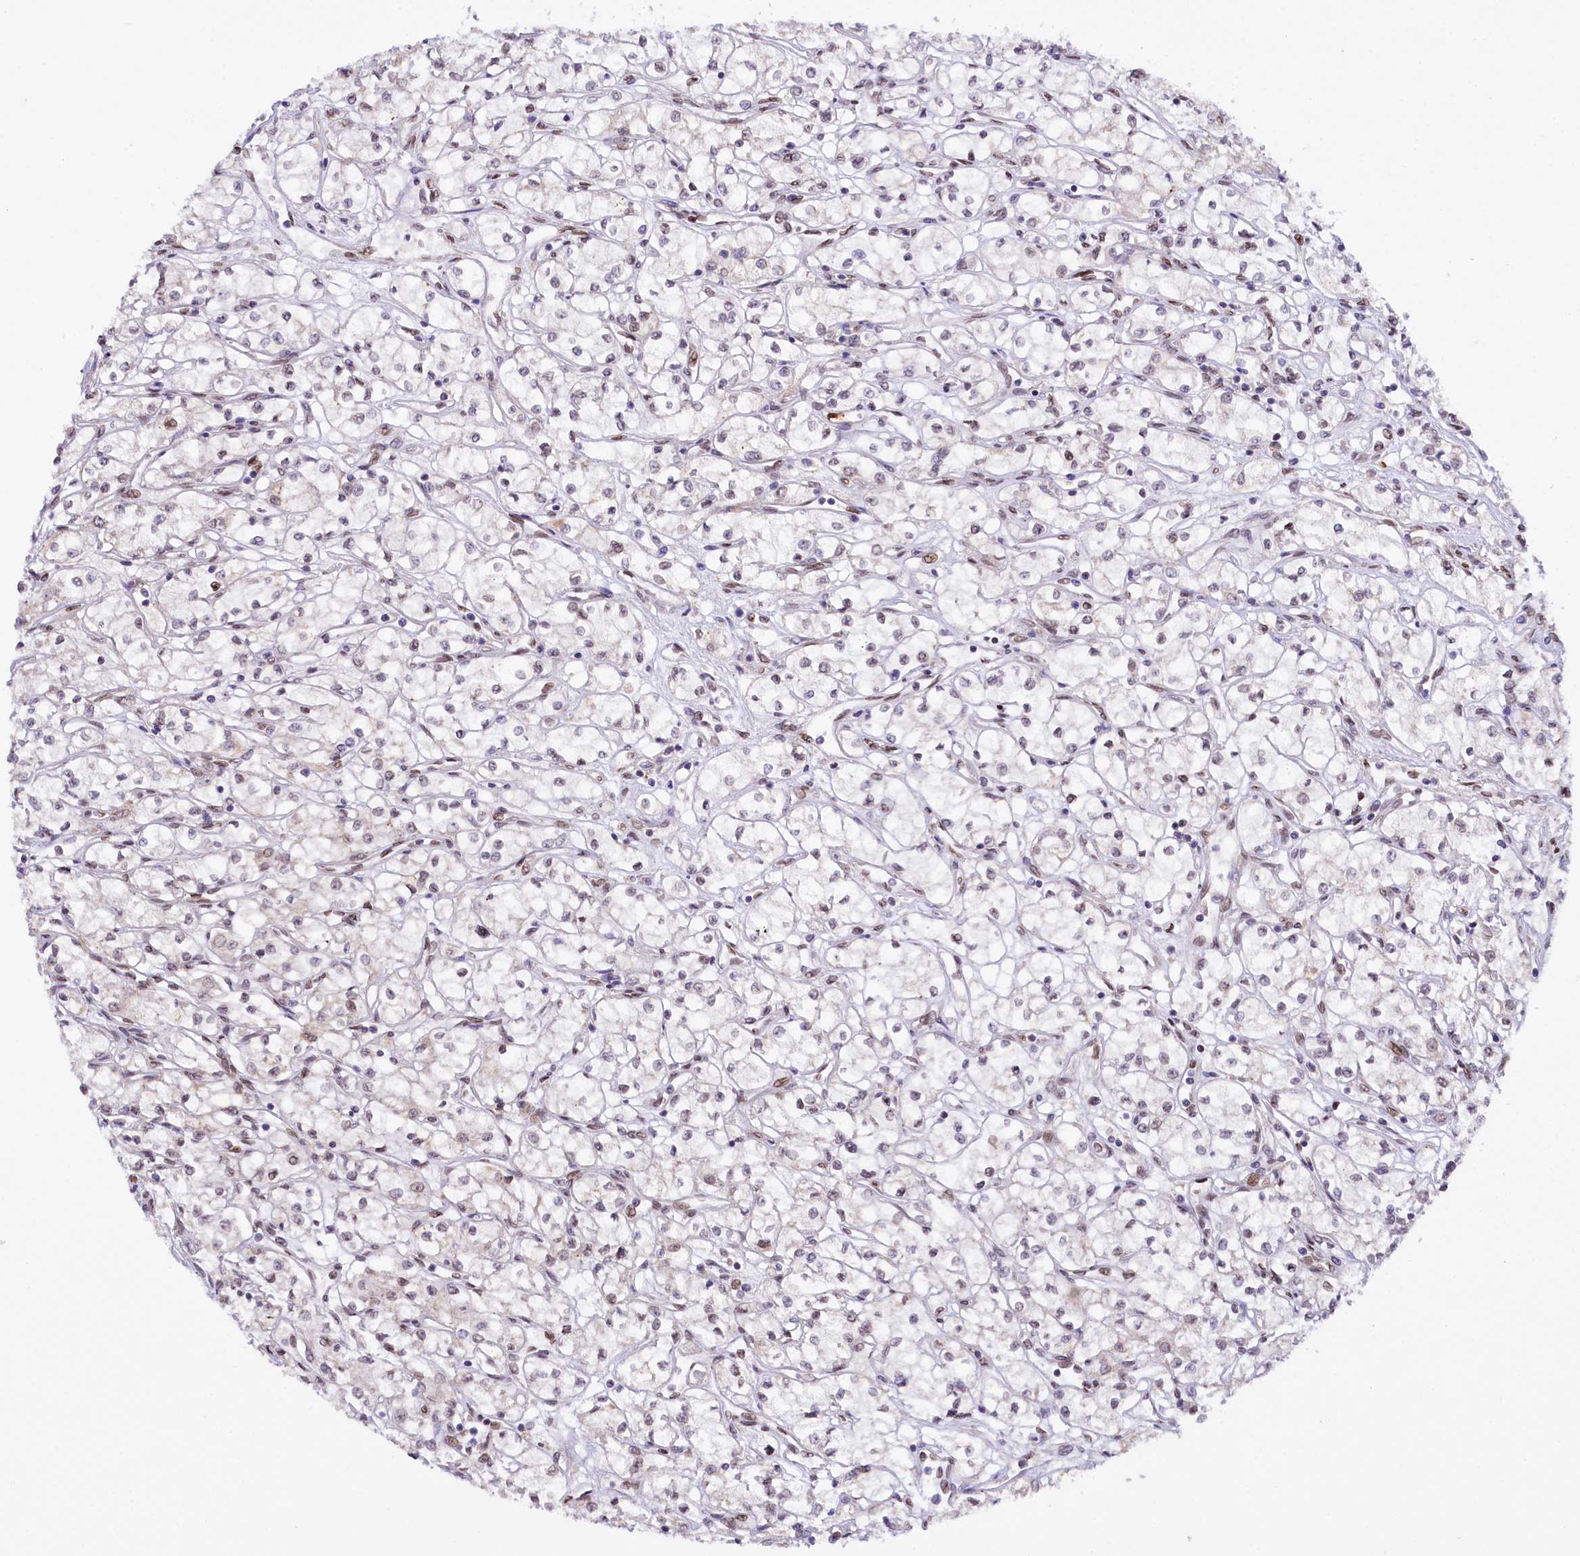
{"staining": {"intensity": "weak", "quantity": "<25%", "location": "nuclear"}, "tissue": "renal cancer", "cell_type": "Tumor cells", "image_type": "cancer", "snomed": [{"axis": "morphology", "description": "Adenocarcinoma, NOS"}, {"axis": "topography", "description": "Kidney"}], "caption": "Immunohistochemical staining of renal cancer (adenocarcinoma) shows no significant staining in tumor cells.", "gene": "ZNF226", "patient": {"sex": "male", "age": 59}}